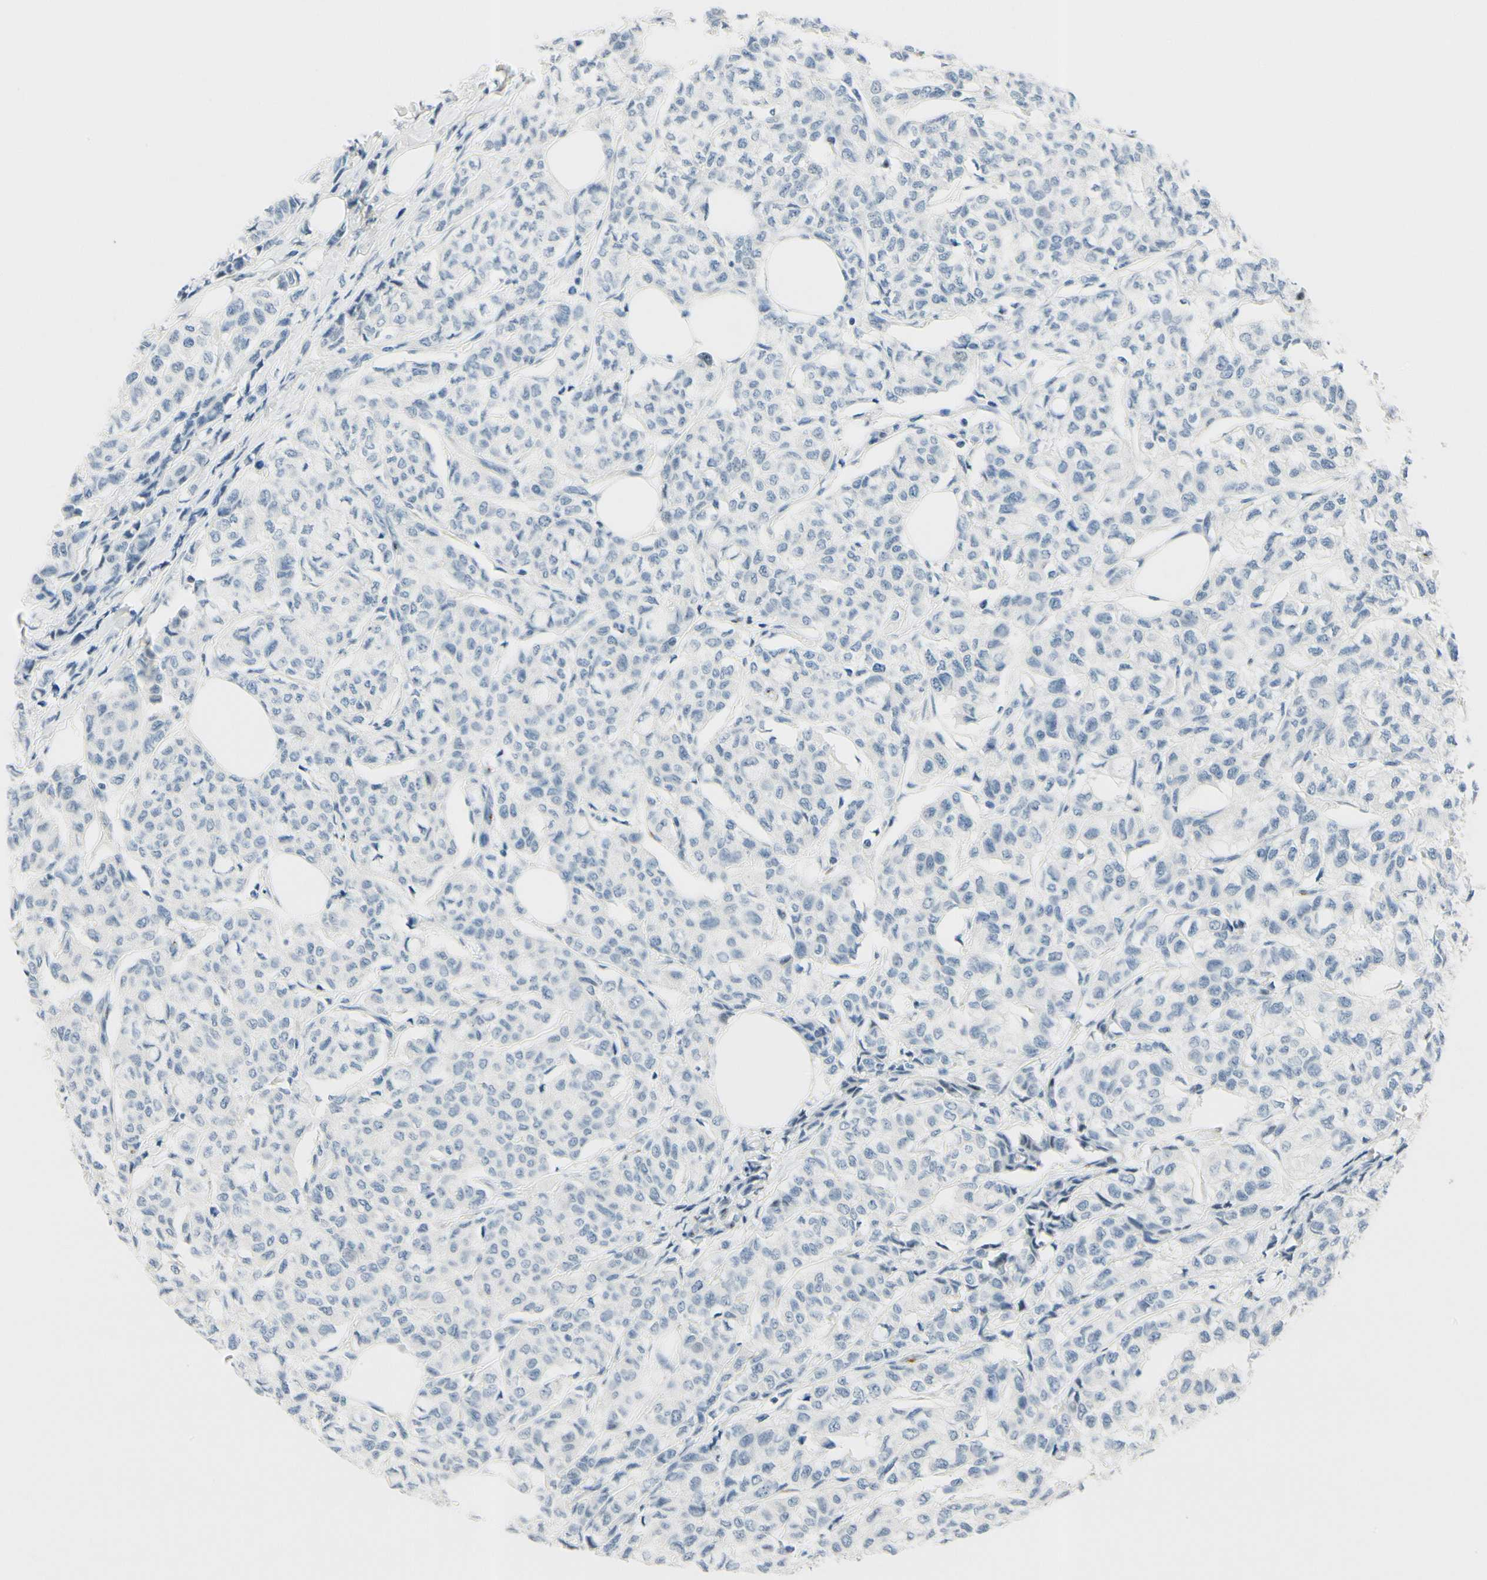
{"staining": {"intensity": "negative", "quantity": "none", "location": "none"}, "tissue": "breast cancer", "cell_type": "Tumor cells", "image_type": "cancer", "snomed": [{"axis": "morphology", "description": "Lobular carcinoma"}, {"axis": "topography", "description": "Breast"}], "caption": "Lobular carcinoma (breast) was stained to show a protein in brown. There is no significant staining in tumor cells.", "gene": "B4GALNT1", "patient": {"sex": "female", "age": 60}}